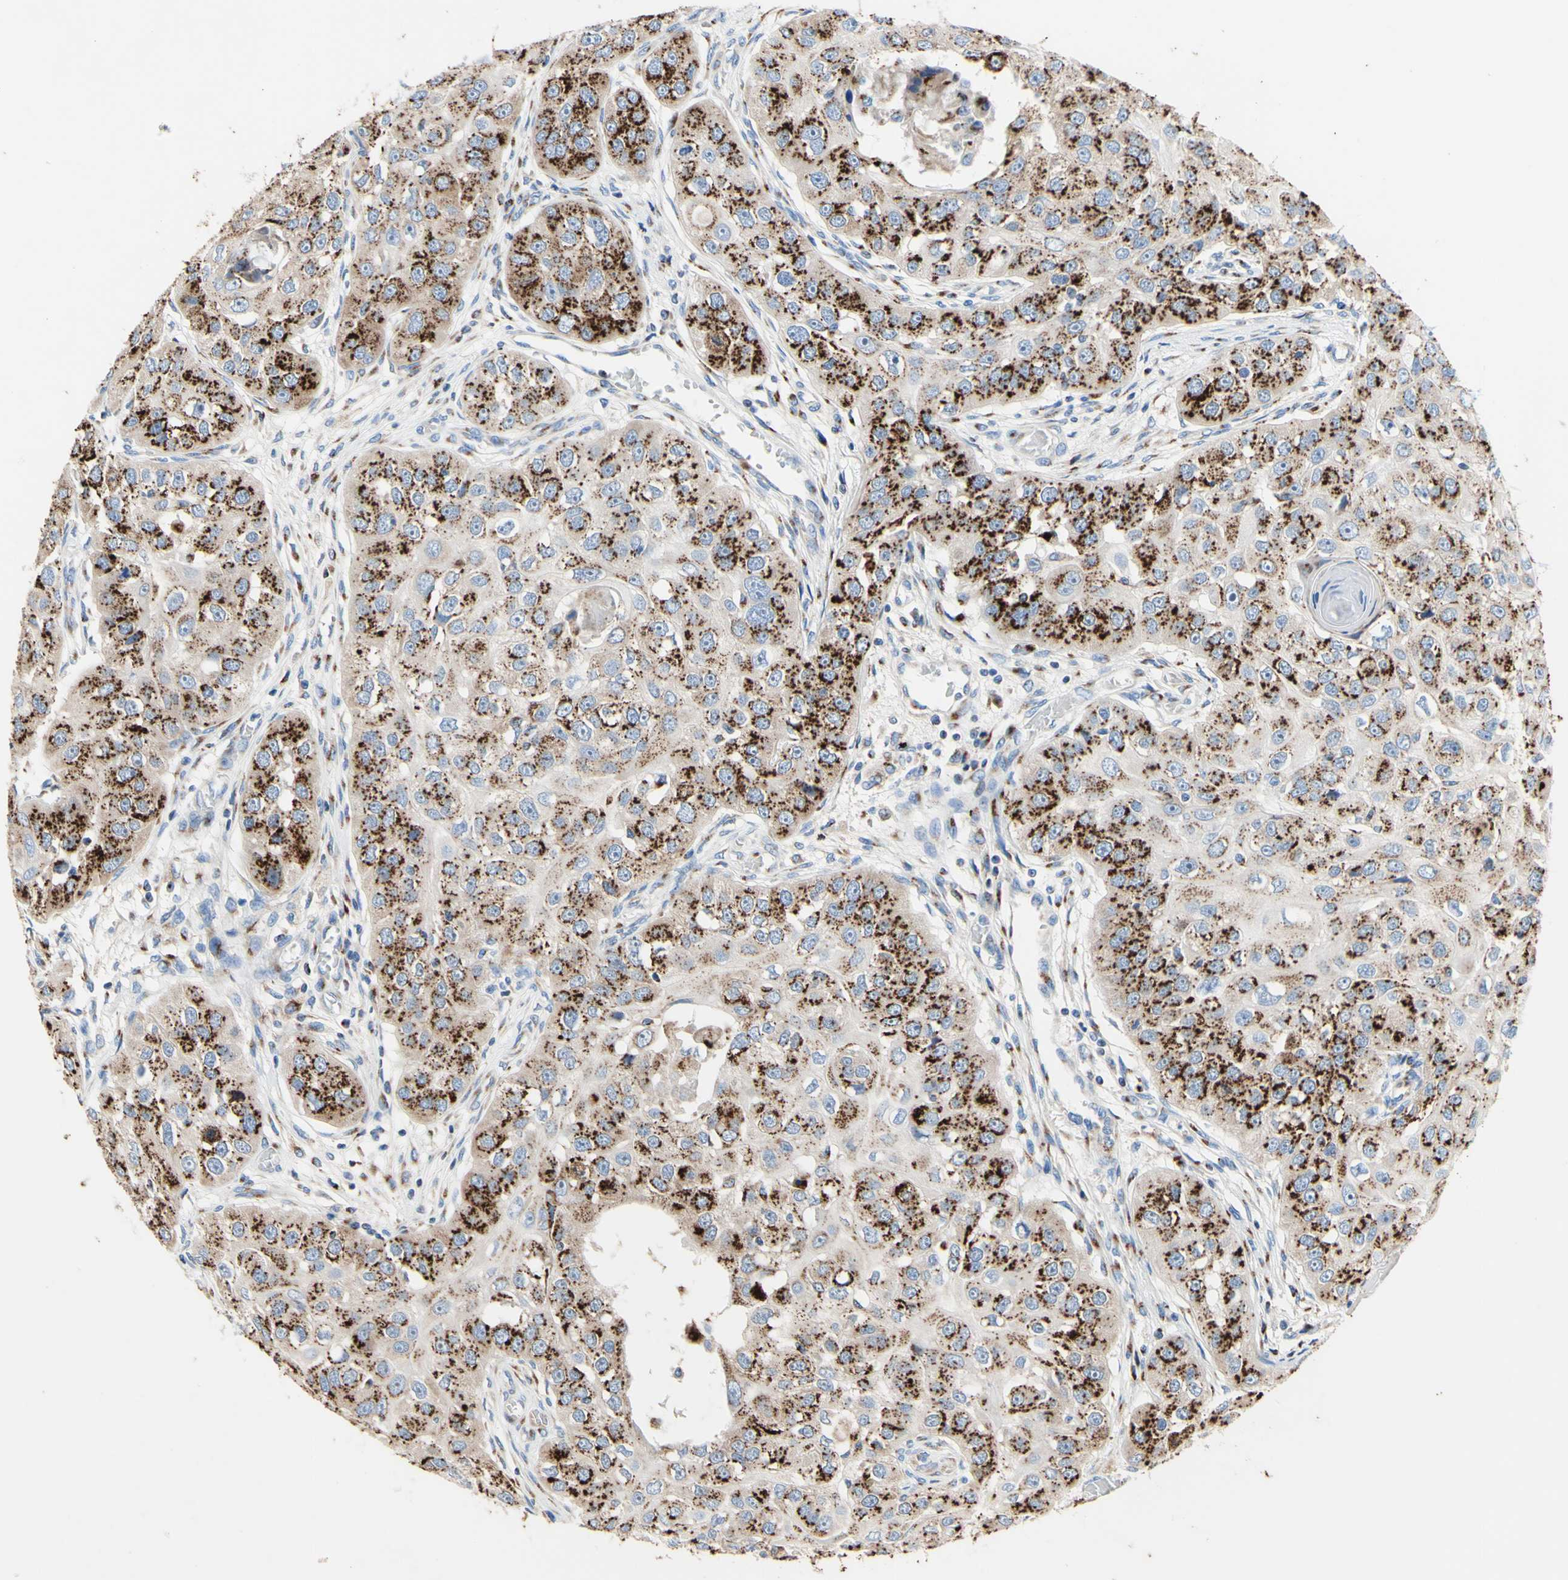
{"staining": {"intensity": "strong", "quantity": "25%-75%", "location": "cytoplasmic/membranous"}, "tissue": "head and neck cancer", "cell_type": "Tumor cells", "image_type": "cancer", "snomed": [{"axis": "morphology", "description": "Normal tissue, NOS"}, {"axis": "morphology", "description": "Squamous cell carcinoma, NOS"}, {"axis": "topography", "description": "Skeletal muscle"}, {"axis": "topography", "description": "Head-Neck"}], "caption": "Immunohistochemistry (IHC) of human head and neck cancer exhibits high levels of strong cytoplasmic/membranous expression in approximately 25%-75% of tumor cells. (Brightfield microscopy of DAB IHC at high magnification).", "gene": "GALNT2", "patient": {"sex": "male", "age": 51}}